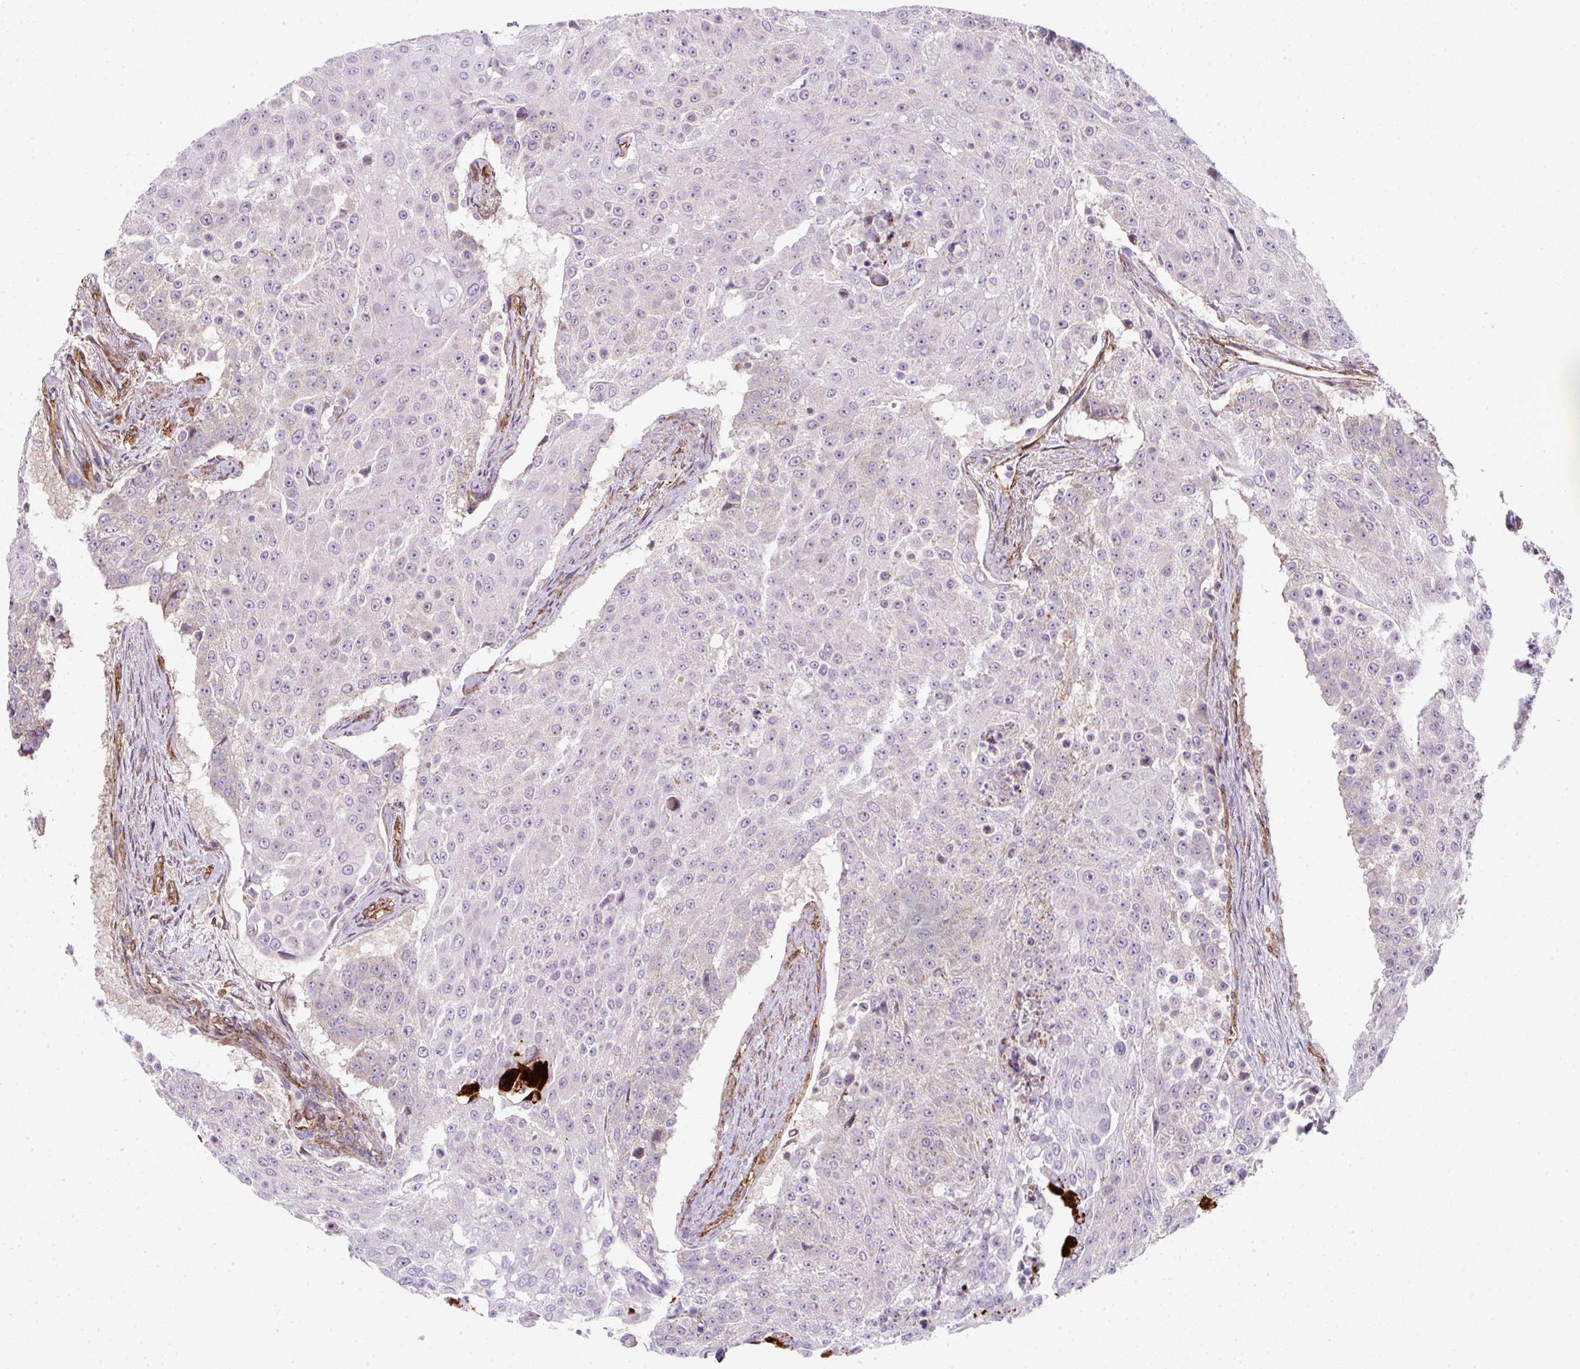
{"staining": {"intensity": "negative", "quantity": "none", "location": "none"}, "tissue": "urothelial cancer", "cell_type": "Tumor cells", "image_type": "cancer", "snomed": [{"axis": "morphology", "description": "Urothelial carcinoma, High grade"}, {"axis": "topography", "description": "Urinary bladder"}], "caption": "A photomicrograph of urothelial cancer stained for a protein displays no brown staining in tumor cells.", "gene": "ANKUB1", "patient": {"sex": "female", "age": 63}}